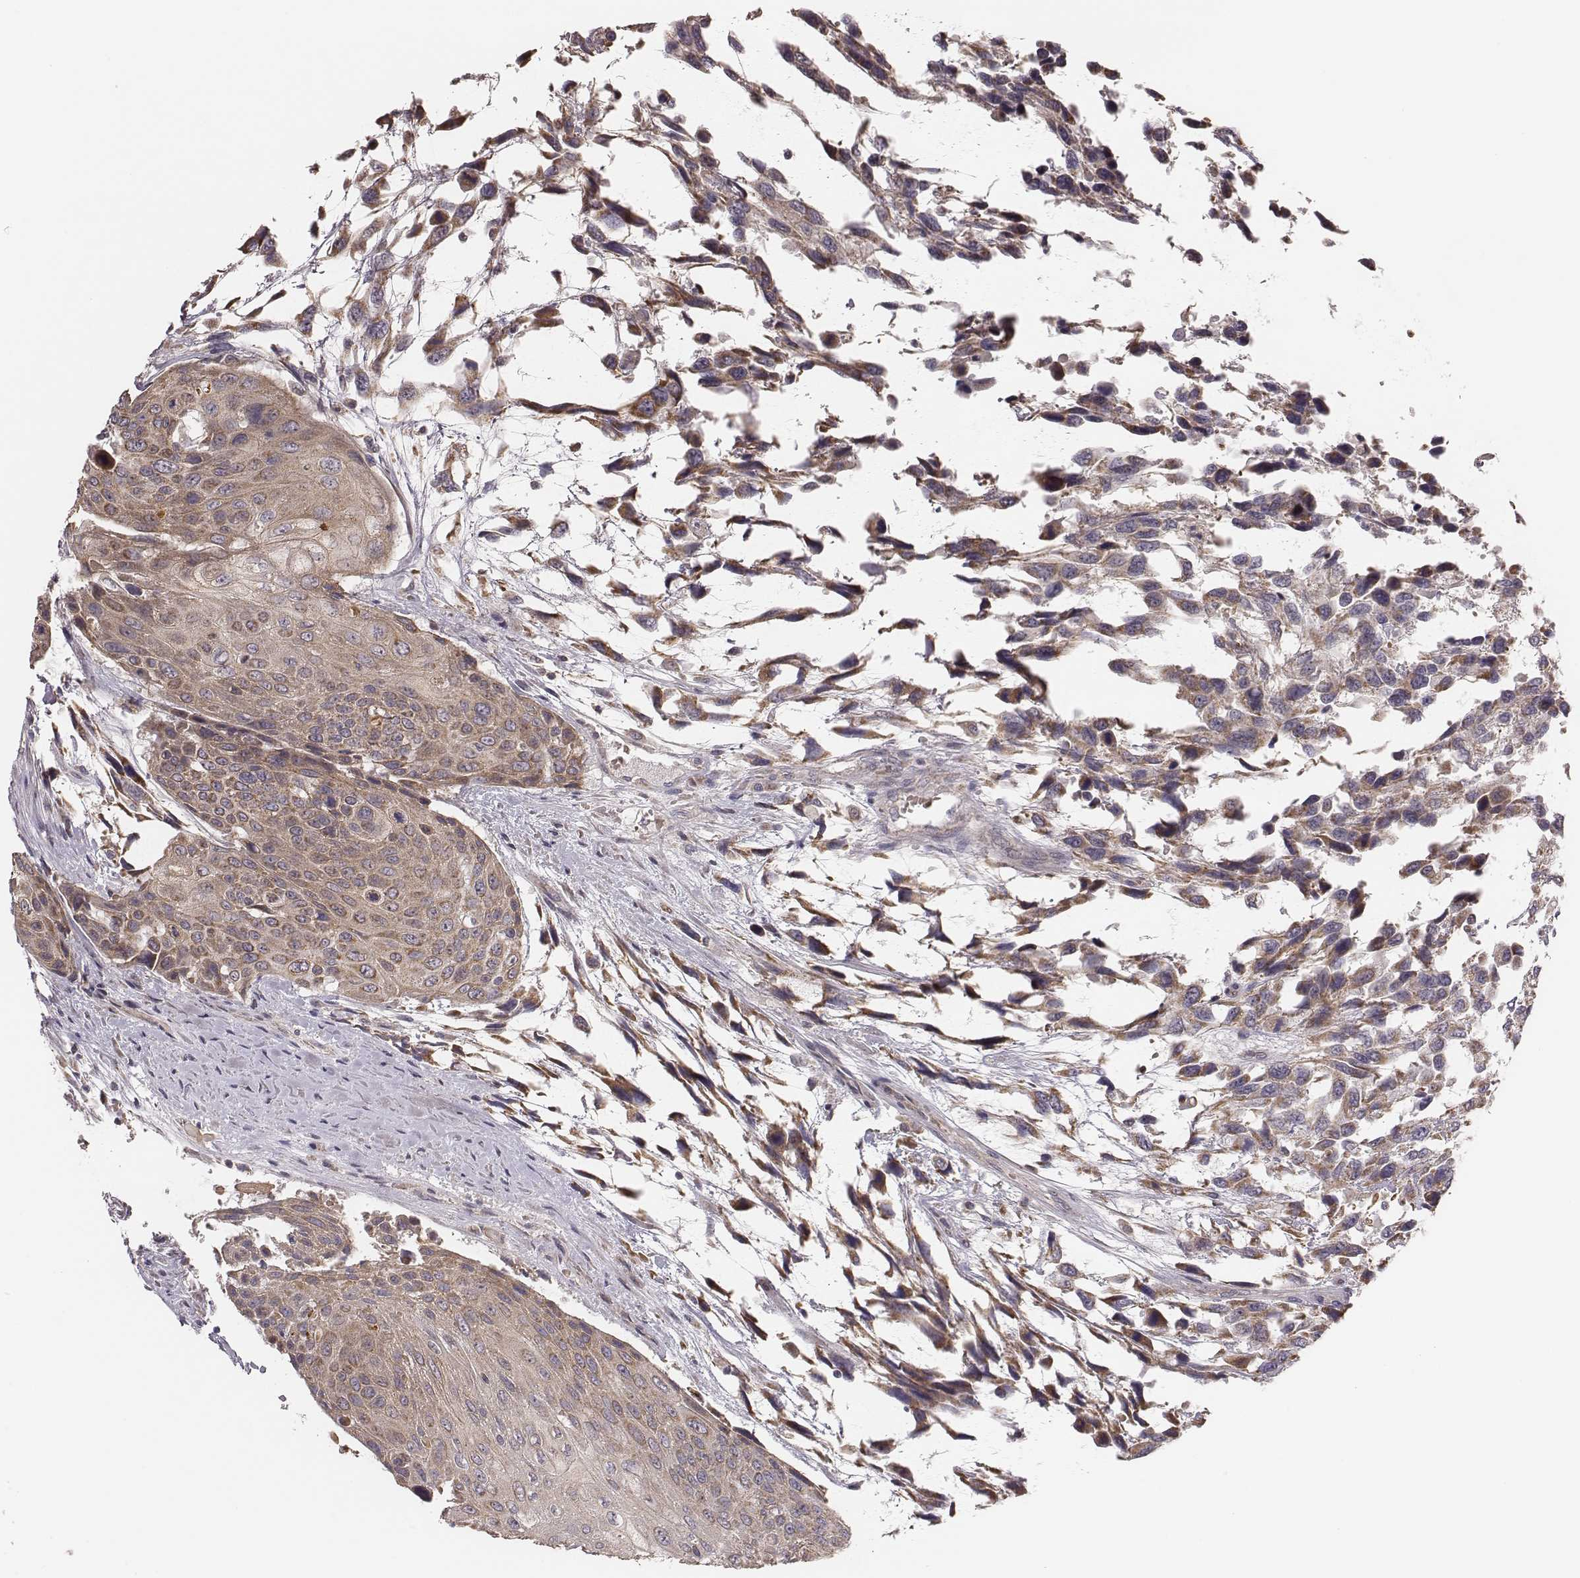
{"staining": {"intensity": "weak", "quantity": ">75%", "location": "cytoplasmic/membranous"}, "tissue": "urothelial cancer", "cell_type": "Tumor cells", "image_type": "cancer", "snomed": [{"axis": "morphology", "description": "Urothelial carcinoma, High grade"}, {"axis": "topography", "description": "Urinary bladder"}], "caption": "Immunohistochemistry (IHC) of human urothelial cancer reveals low levels of weak cytoplasmic/membranous positivity in approximately >75% of tumor cells. (IHC, brightfield microscopy, high magnification).", "gene": "HAVCR1", "patient": {"sex": "female", "age": 70}}